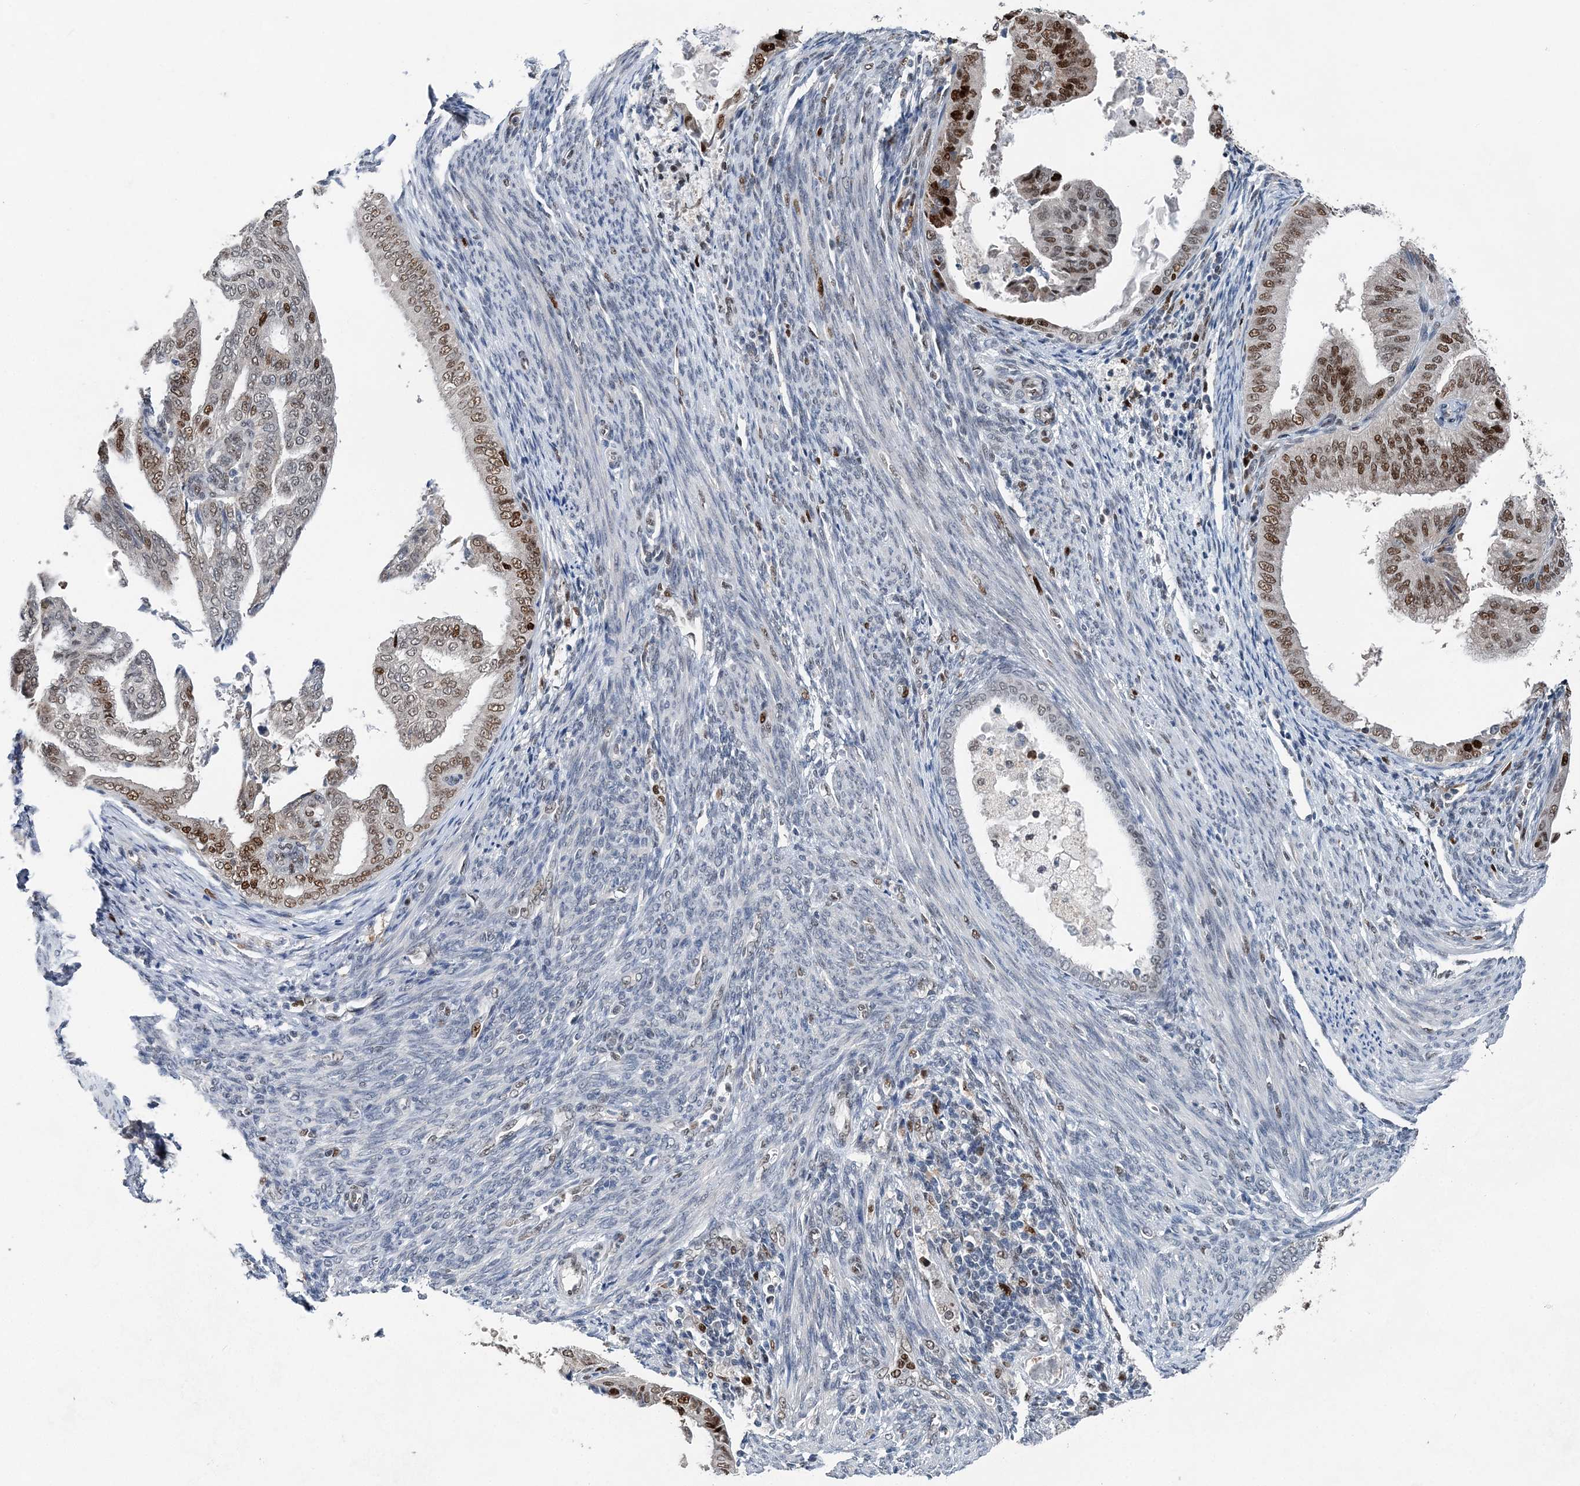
{"staining": {"intensity": "strong", "quantity": "25%-75%", "location": "nuclear"}, "tissue": "endometrial cancer", "cell_type": "Tumor cells", "image_type": "cancer", "snomed": [{"axis": "morphology", "description": "Adenocarcinoma, NOS"}, {"axis": "topography", "description": "Endometrium"}], "caption": "A high-resolution histopathology image shows IHC staining of endometrial cancer, which exhibits strong nuclear expression in about 25%-75% of tumor cells. (Stains: DAB in brown, nuclei in blue, Microscopy: brightfield microscopy at high magnification).", "gene": "HAT1", "patient": {"sex": "female", "age": 58}}